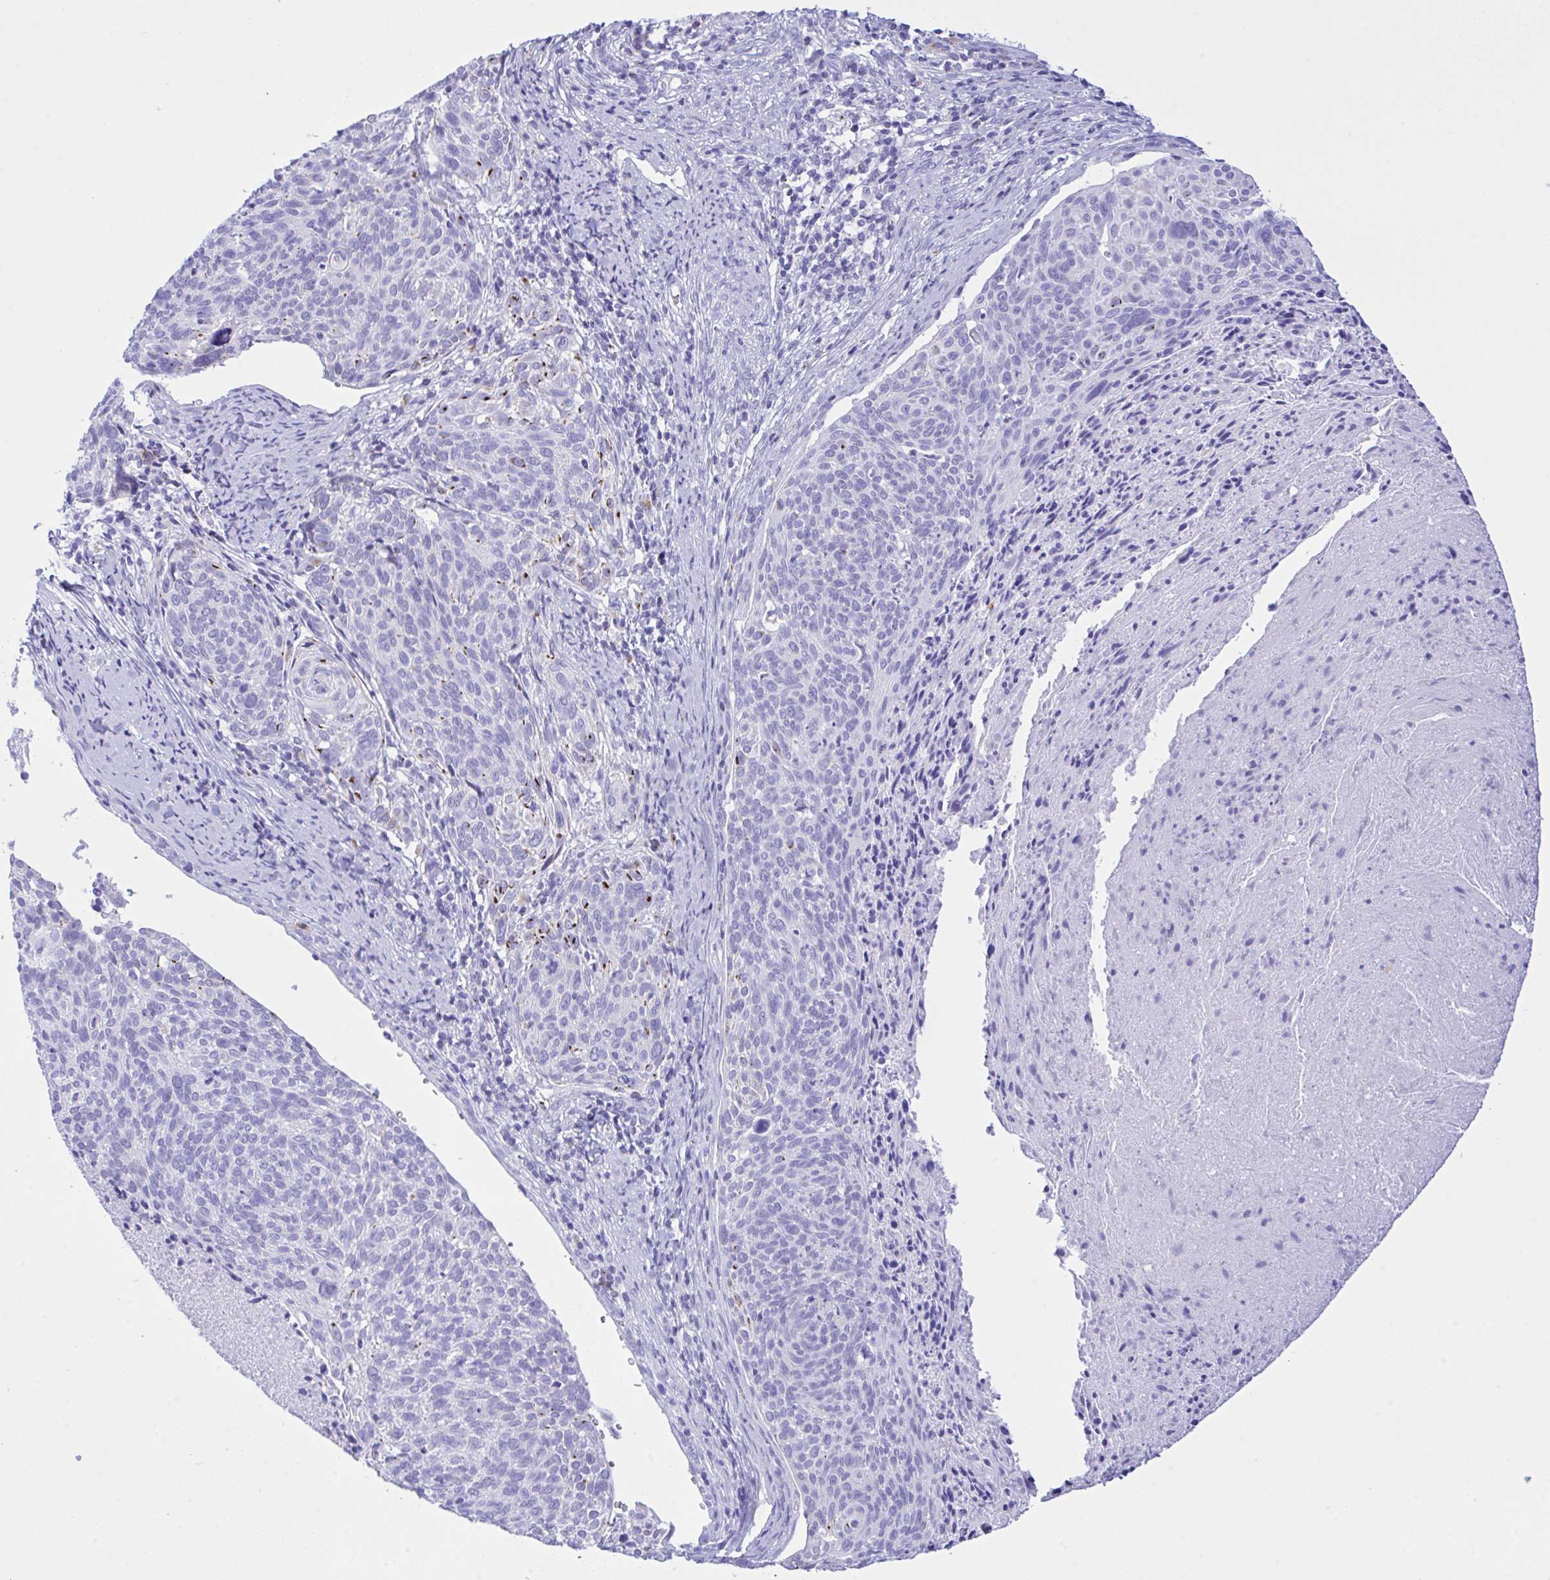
{"staining": {"intensity": "negative", "quantity": "none", "location": "none"}, "tissue": "cervical cancer", "cell_type": "Tumor cells", "image_type": "cancer", "snomed": [{"axis": "morphology", "description": "Squamous cell carcinoma, NOS"}, {"axis": "topography", "description": "Cervix"}], "caption": "Immunohistochemical staining of cervical squamous cell carcinoma displays no significant positivity in tumor cells.", "gene": "SELENOV", "patient": {"sex": "female", "age": 49}}